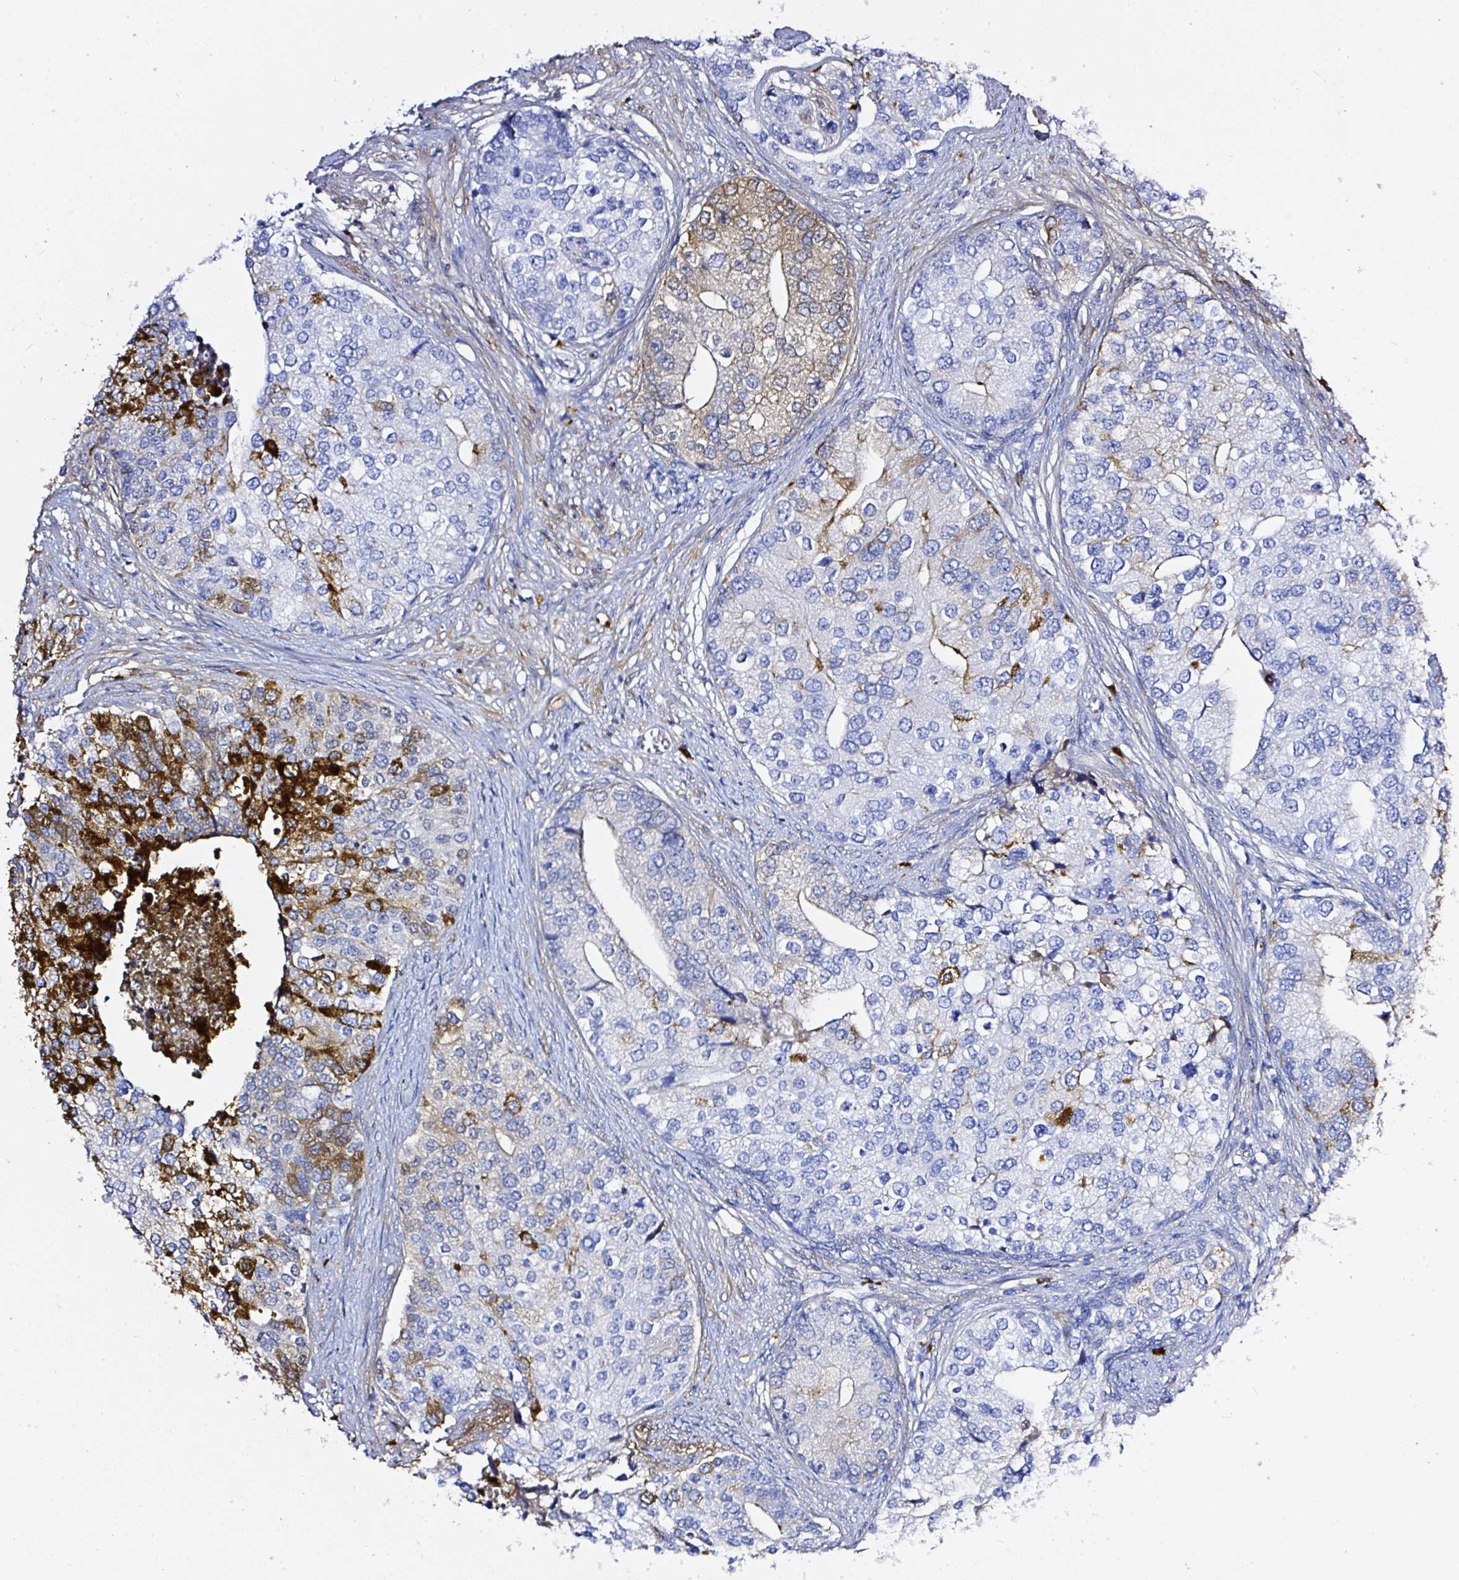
{"staining": {"intensity": "strong", "quantity": "<25%", "location": "cytoplasmic/membranous"}, "tissue": "prostate cancer", "cell_type": "Tumor cells", "image_type": "cancer", "snomed": [{"axis": "morphology", "description": "Adenocarcinoma, High grade"}, {"axis": "topography", "description": "Prostate"}], "caption": "Strong cytoplasmic/membranous positivity is appreciated in approximately <25% of tumor cells in prostate adenocarcinoma (high-grade). Immunohistochemistry (ihc) stains the protein in brown and the nuclei are stained blue.", "gene": "CLEC3B", "patient": {"sex": "male", "age": 62}}